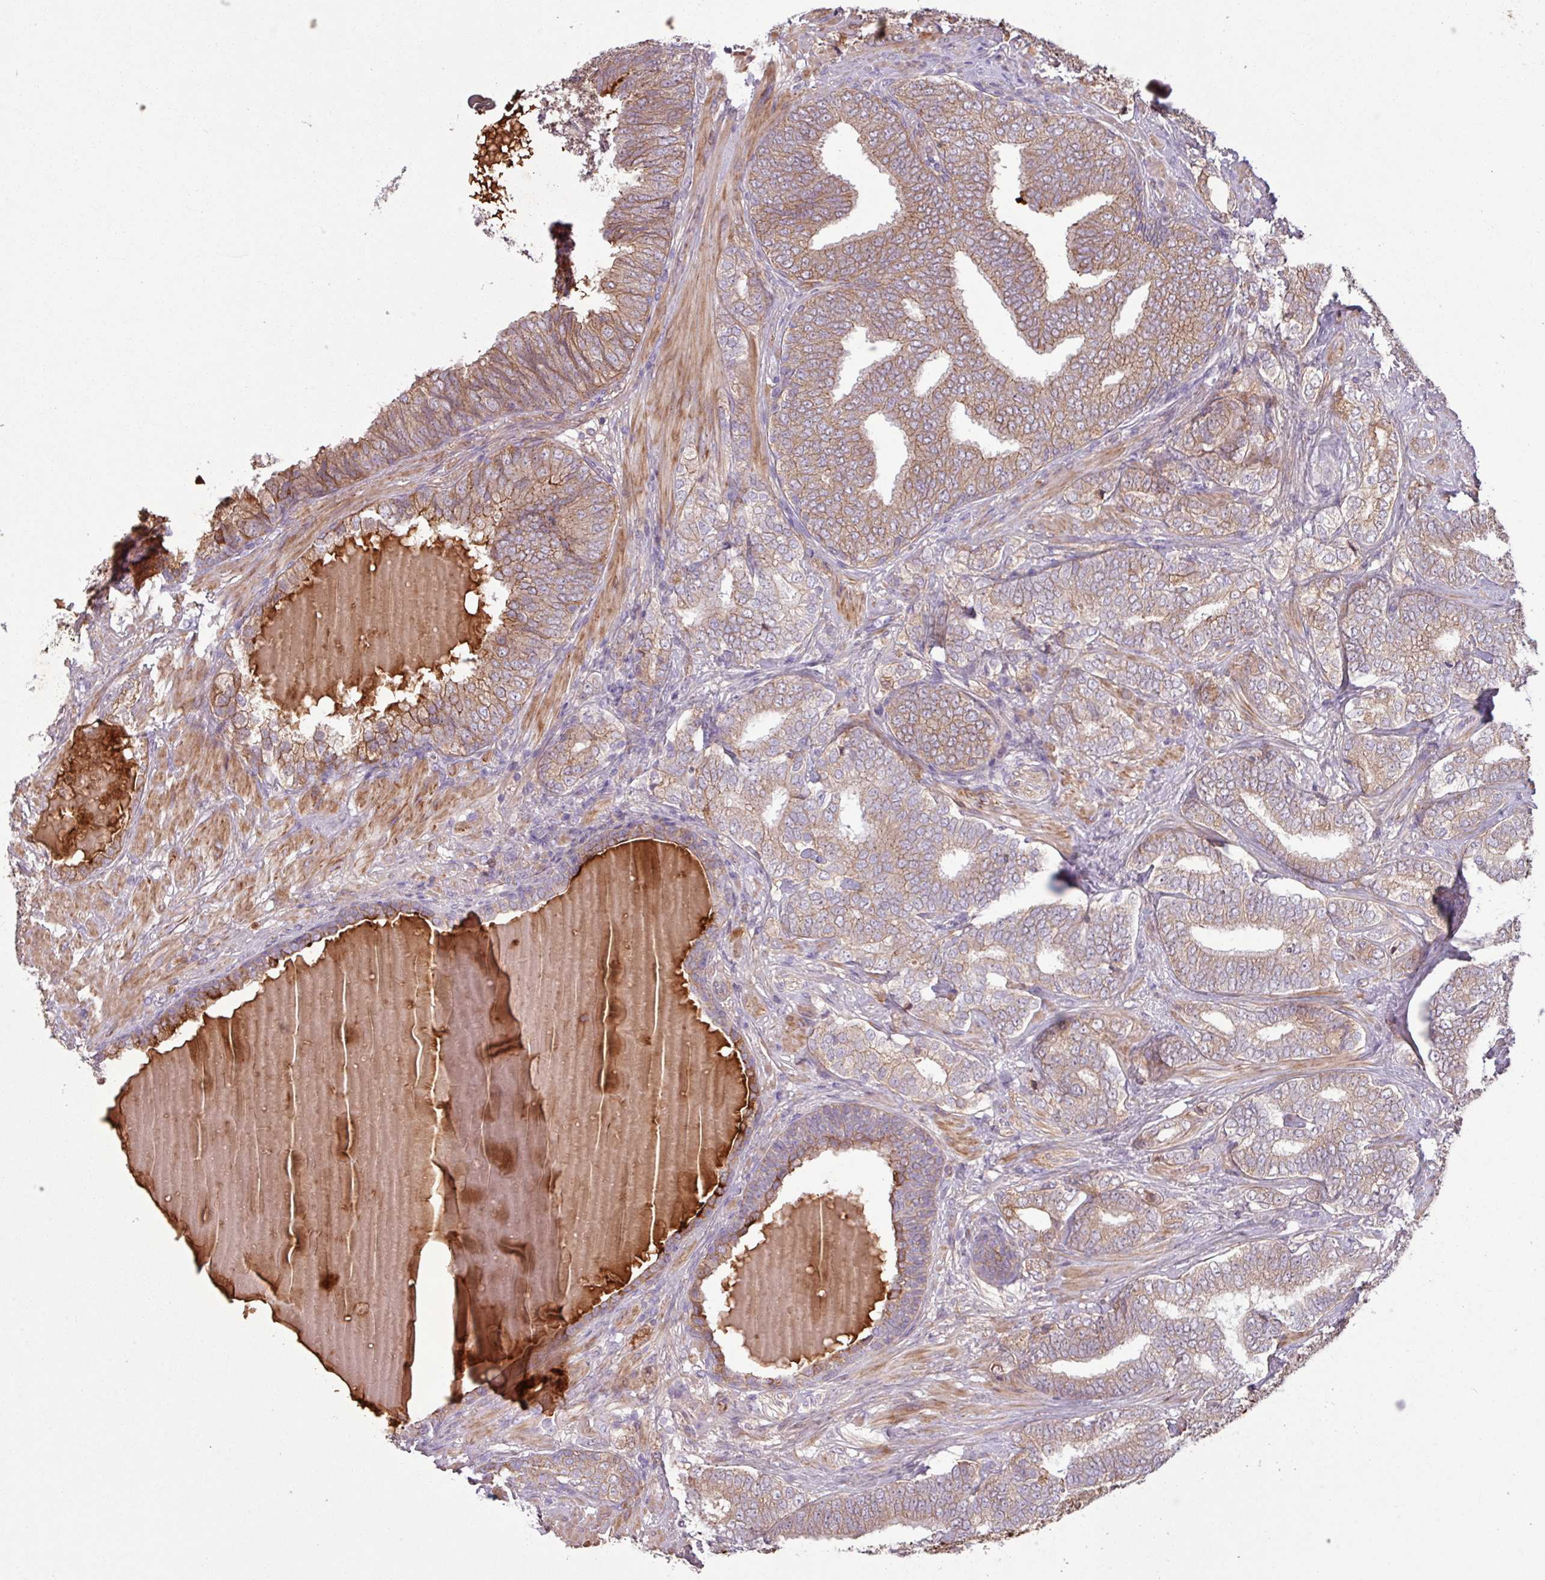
{"staining": {"intensity": "weak", "quantity": "25%-75%", "location": "cytoplasmic/membranous"}, "tissue": "prostate cancer", "cell_type": "Tumor cells", "image_type": "cancer", "snomed": [{"axis": "morphology", "description": "Adenocarcinoma, High grade"}, {"axis": "topography", "description": "Prostate"}], "caption": "This image displays prostate cancer stained with IHC to label a protein in brown. The cytoplasmic/membranous of tumor cells show weak positivity for the protein. Nuclei are counter-stained blue.", "gene": "C4B", "patient": {"sex": "male", "age": 72}}